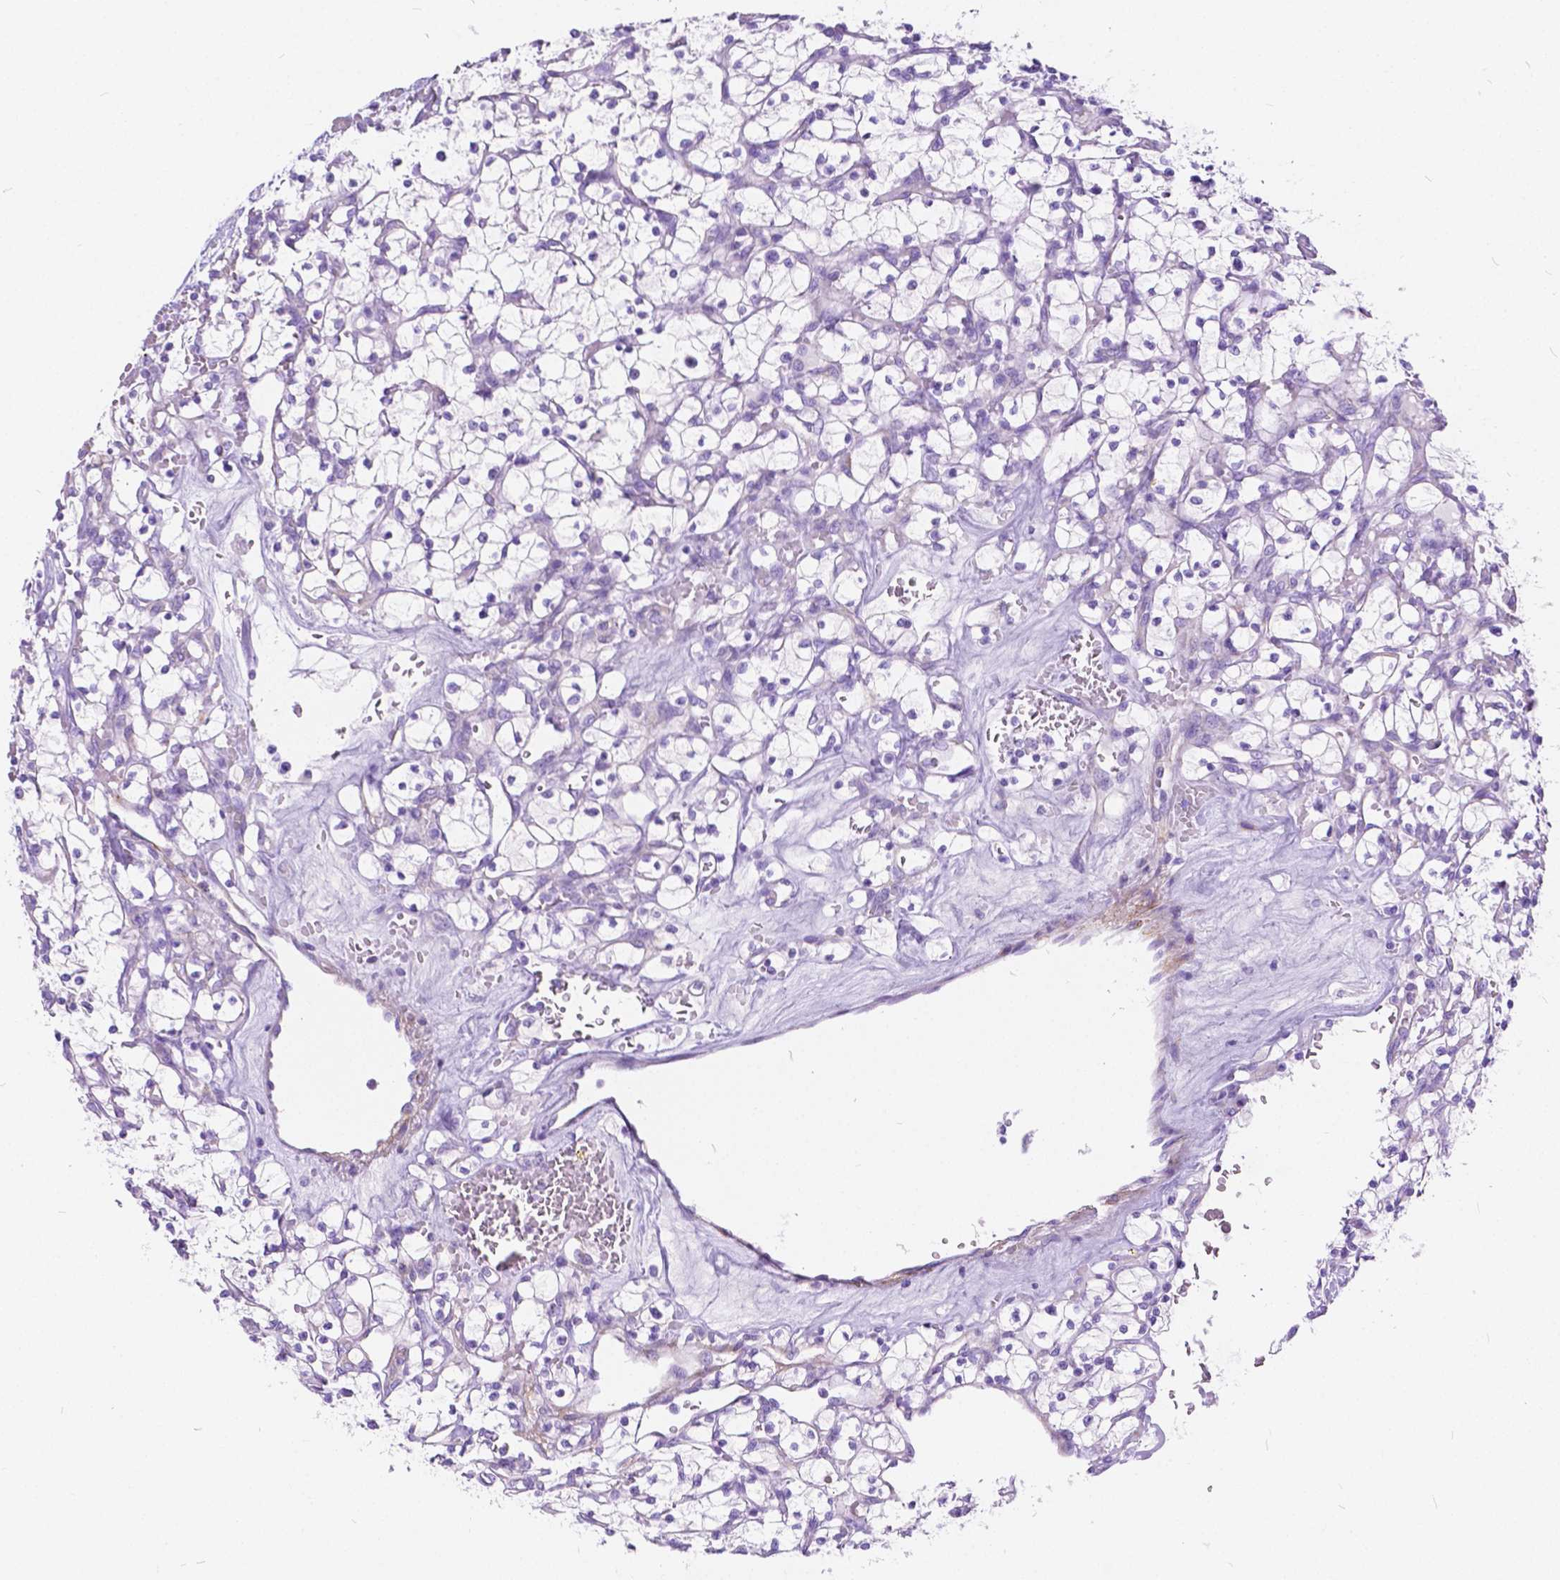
{"staining": {"intensity": "negative", "quantity": "none", "location": "none"}, "tissue": "renal cancer", "cell_type": "Tumor cells", "image_type": "cancer", "snomed": [{"axis": "morphology", "description": "Adenocarcinoma, NOS"}, {"axis": "topography", "description": "Kidney"}], "caption": "Tumor cells show no significant staining in renal cancer (adenocarcinoma).", "gene": "CHRM1", "patient": {"sex": "female", "age": 64}}